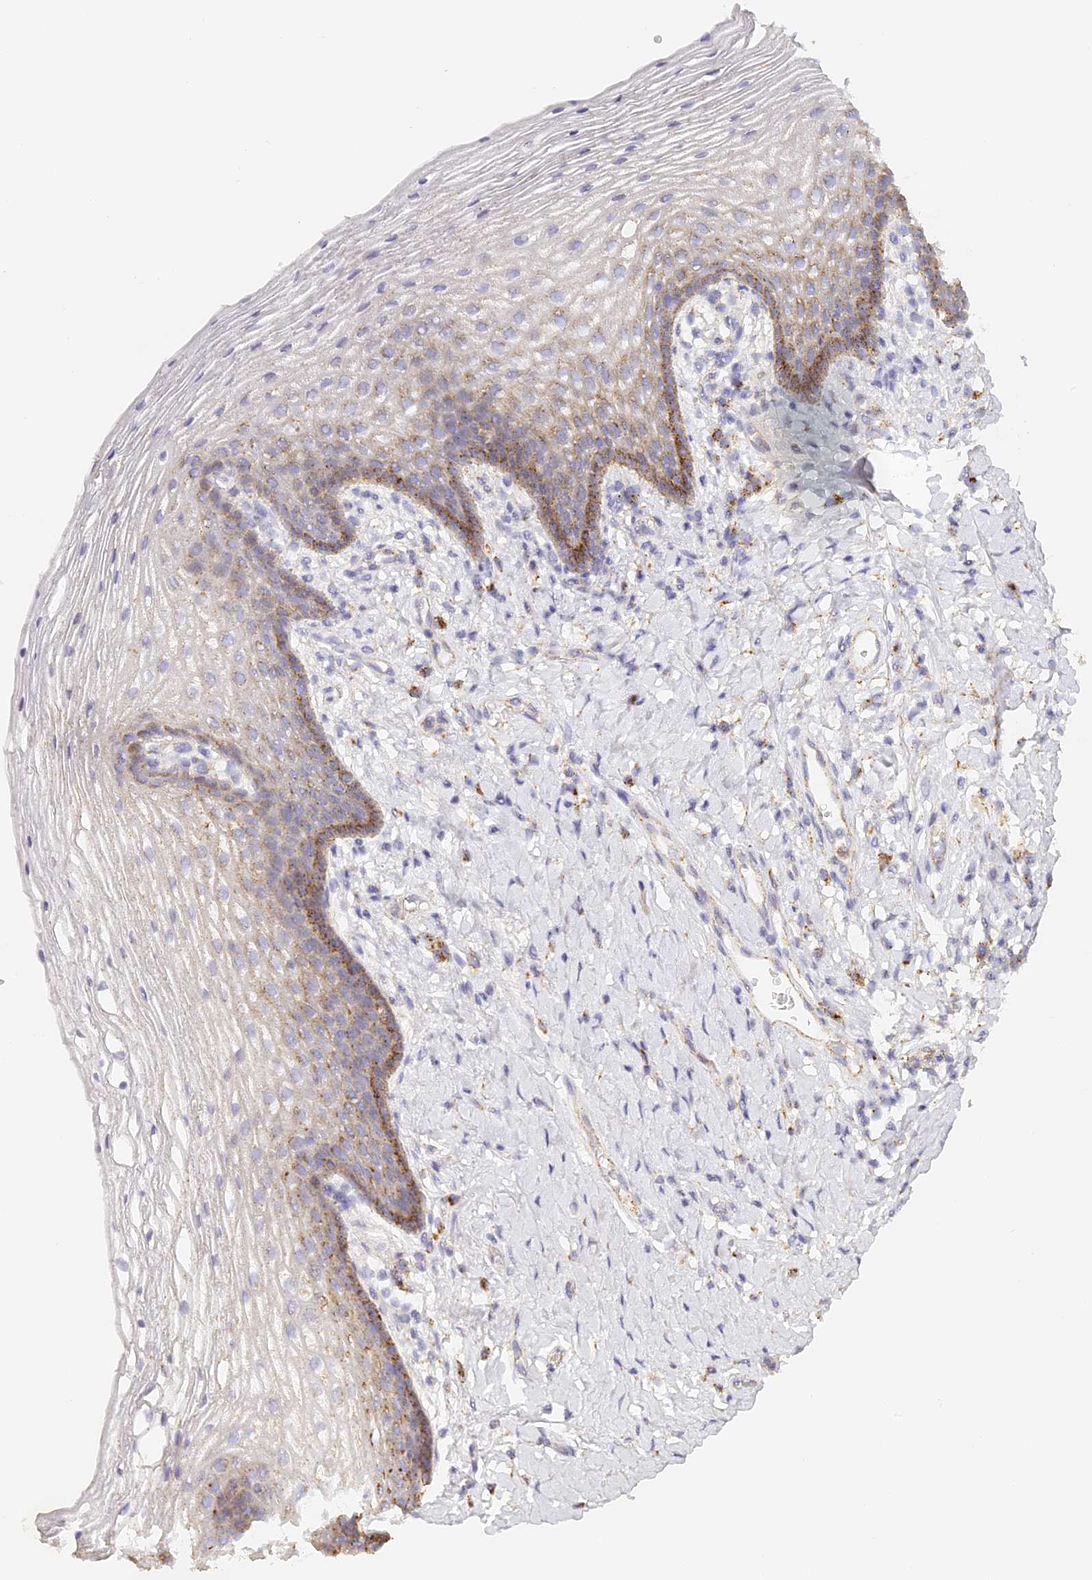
{"staining": {"intensity": "weak", "quantity": "25%-75%", "location": "cytoplasmic/membranous"}, "tissue": "vagina", "cell_type": "Squamous epithelial cells", "image_type": "normal", "snomed": [{"axis": "morphology", "description": "Normal tissue, NOS"}, {"axis": "topography", "description": "Vagina"}], "caption": "Protein staining by IHC exhibits weak cytoplasmic/membranous positivity in about 25%-75% of squamous epithelial cells in benign vagina.", "gene": "LAMP2", "patient": {"sex": "female", "age": 60}}